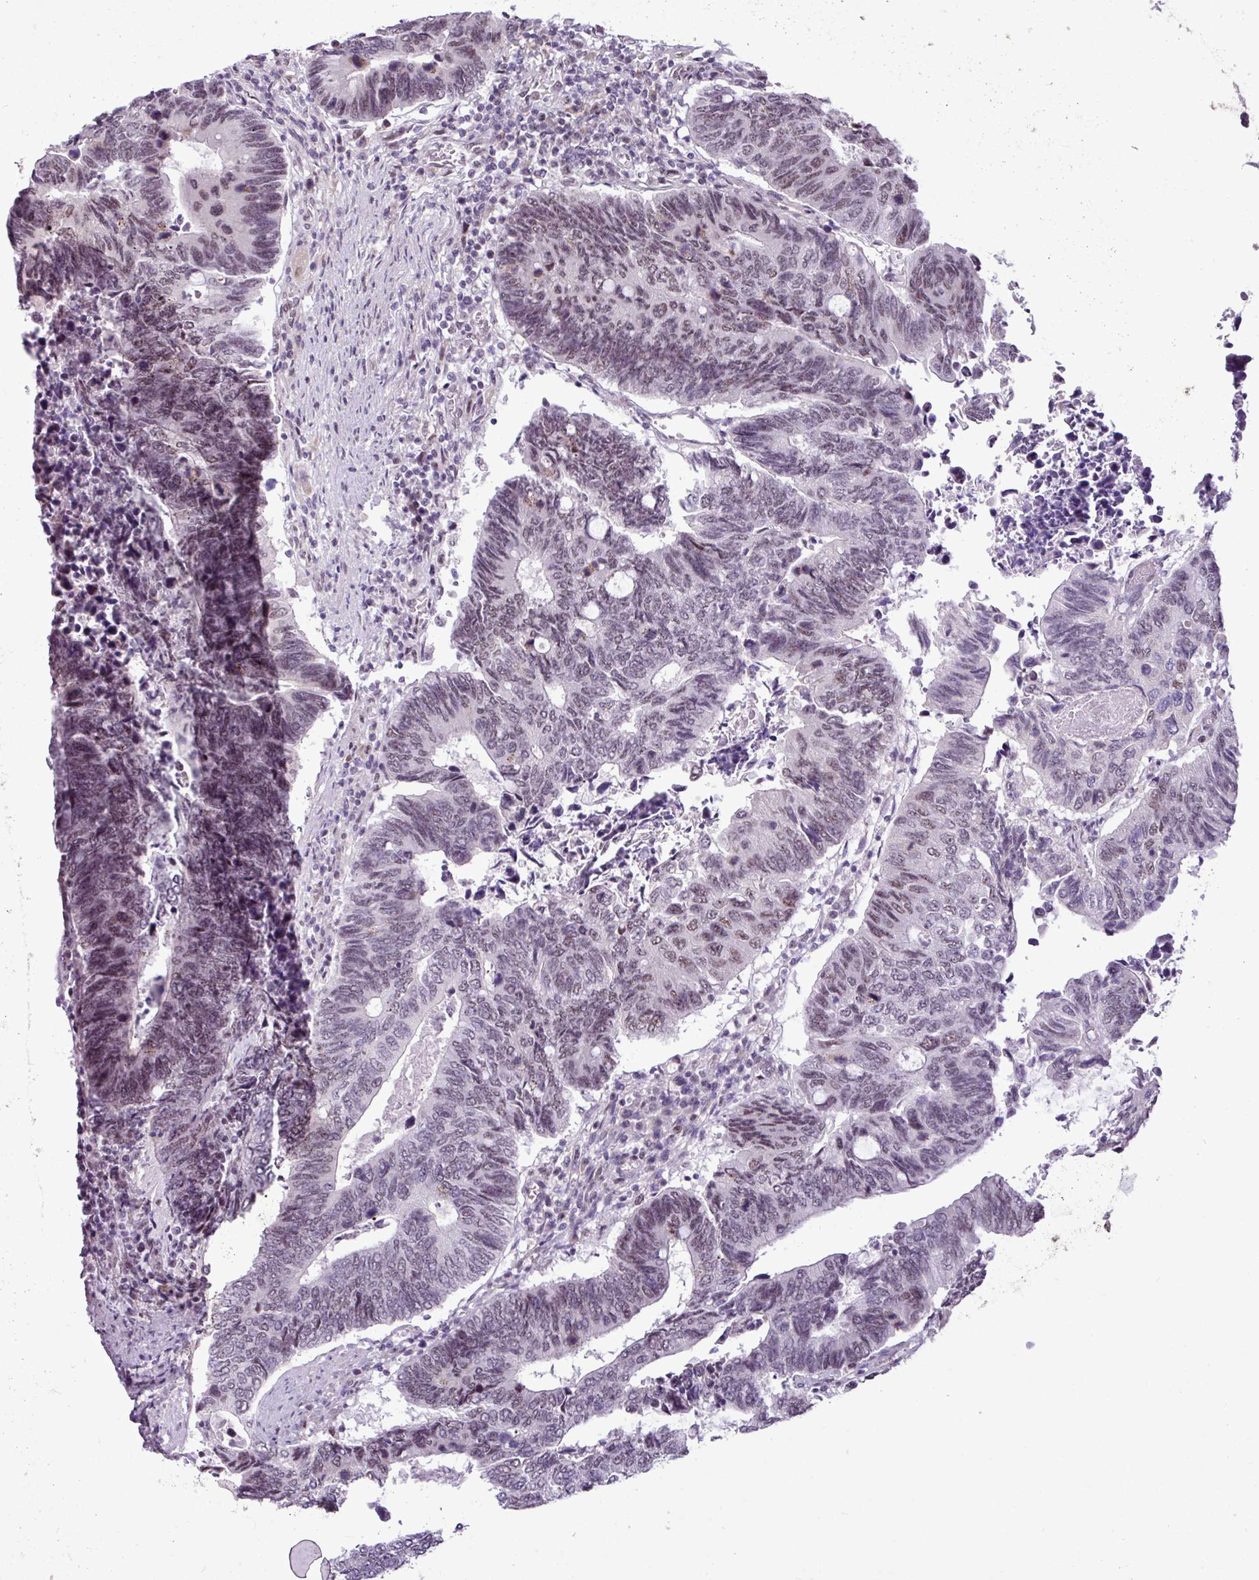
{"staining": {"intensity": "weak", "quantity": ">75%", "location": "nuclear"}, "tissue": "colorectal cancer", "cell_type": "Tumor cells", "image_type": "cancer", "snomed": [{"axis": "morphology", "description": "Adenocarcinoma, NOS"}, {"axis": "topography", "description": "Colon"}], "caption": "Immunohistochemical staining of human colorectal cancer reveals low levels of weak nuclear protein expression in approximately >75% of tumor cells.", "gene": "UTP18", "patient": {"sex": "male", "age": 87}}